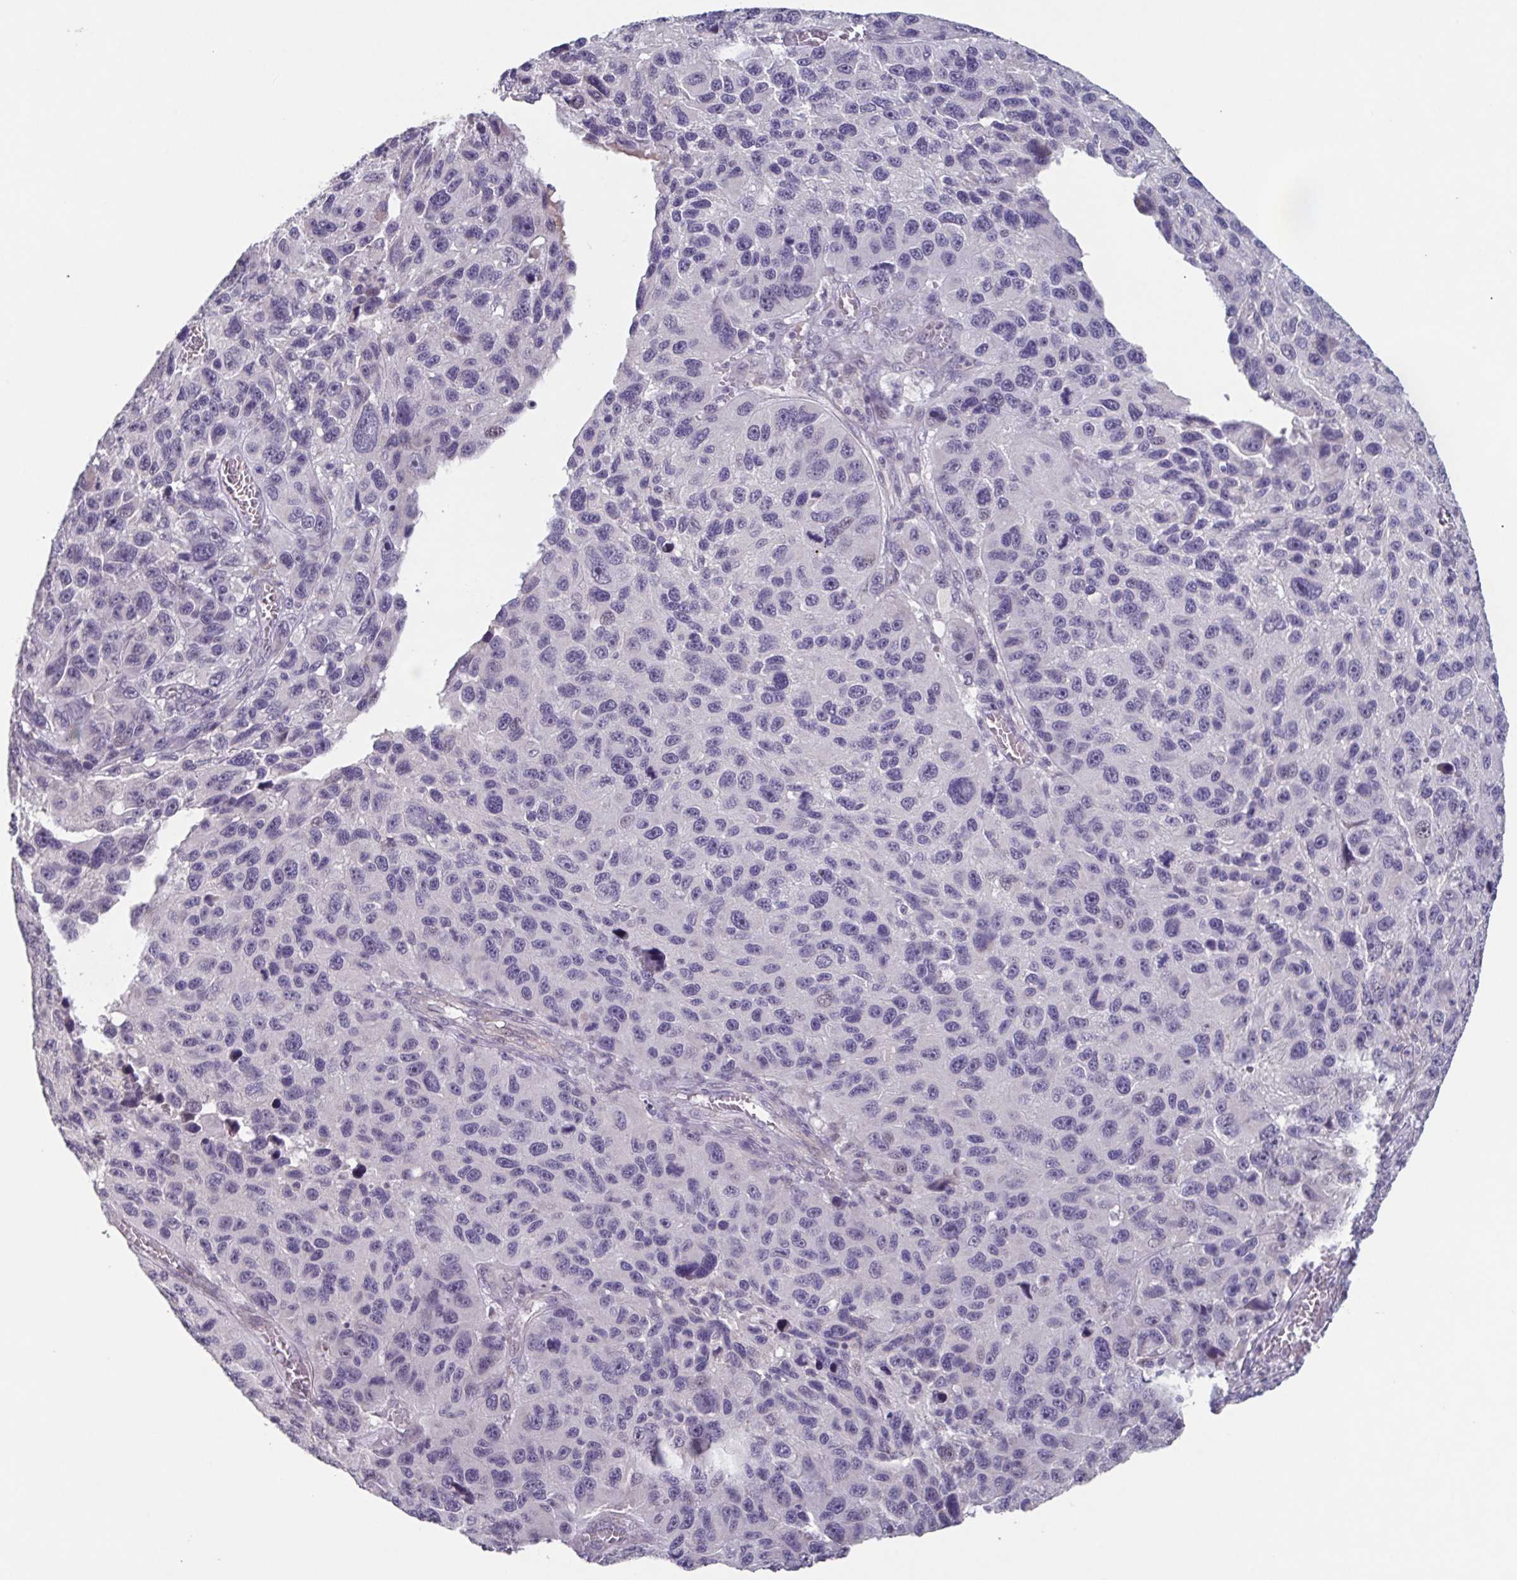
{"staining": {"intensity": "negative", "quantity": "none", "location": "none"}, "tissue": "melanoma", "cell_type": "Tumor cells", "image_type": "cancer", "snomed": [{"axis": "morphology", "description": "Malignant melanoma, NOS"}, {"axis": "topography", "description": "Skin"}], "caption": "Protein analysis of malignant melanoma shows no significant expression in tumor cells.", "gene": "GHRL", "patient": {"sex": "male", "age": 53}}